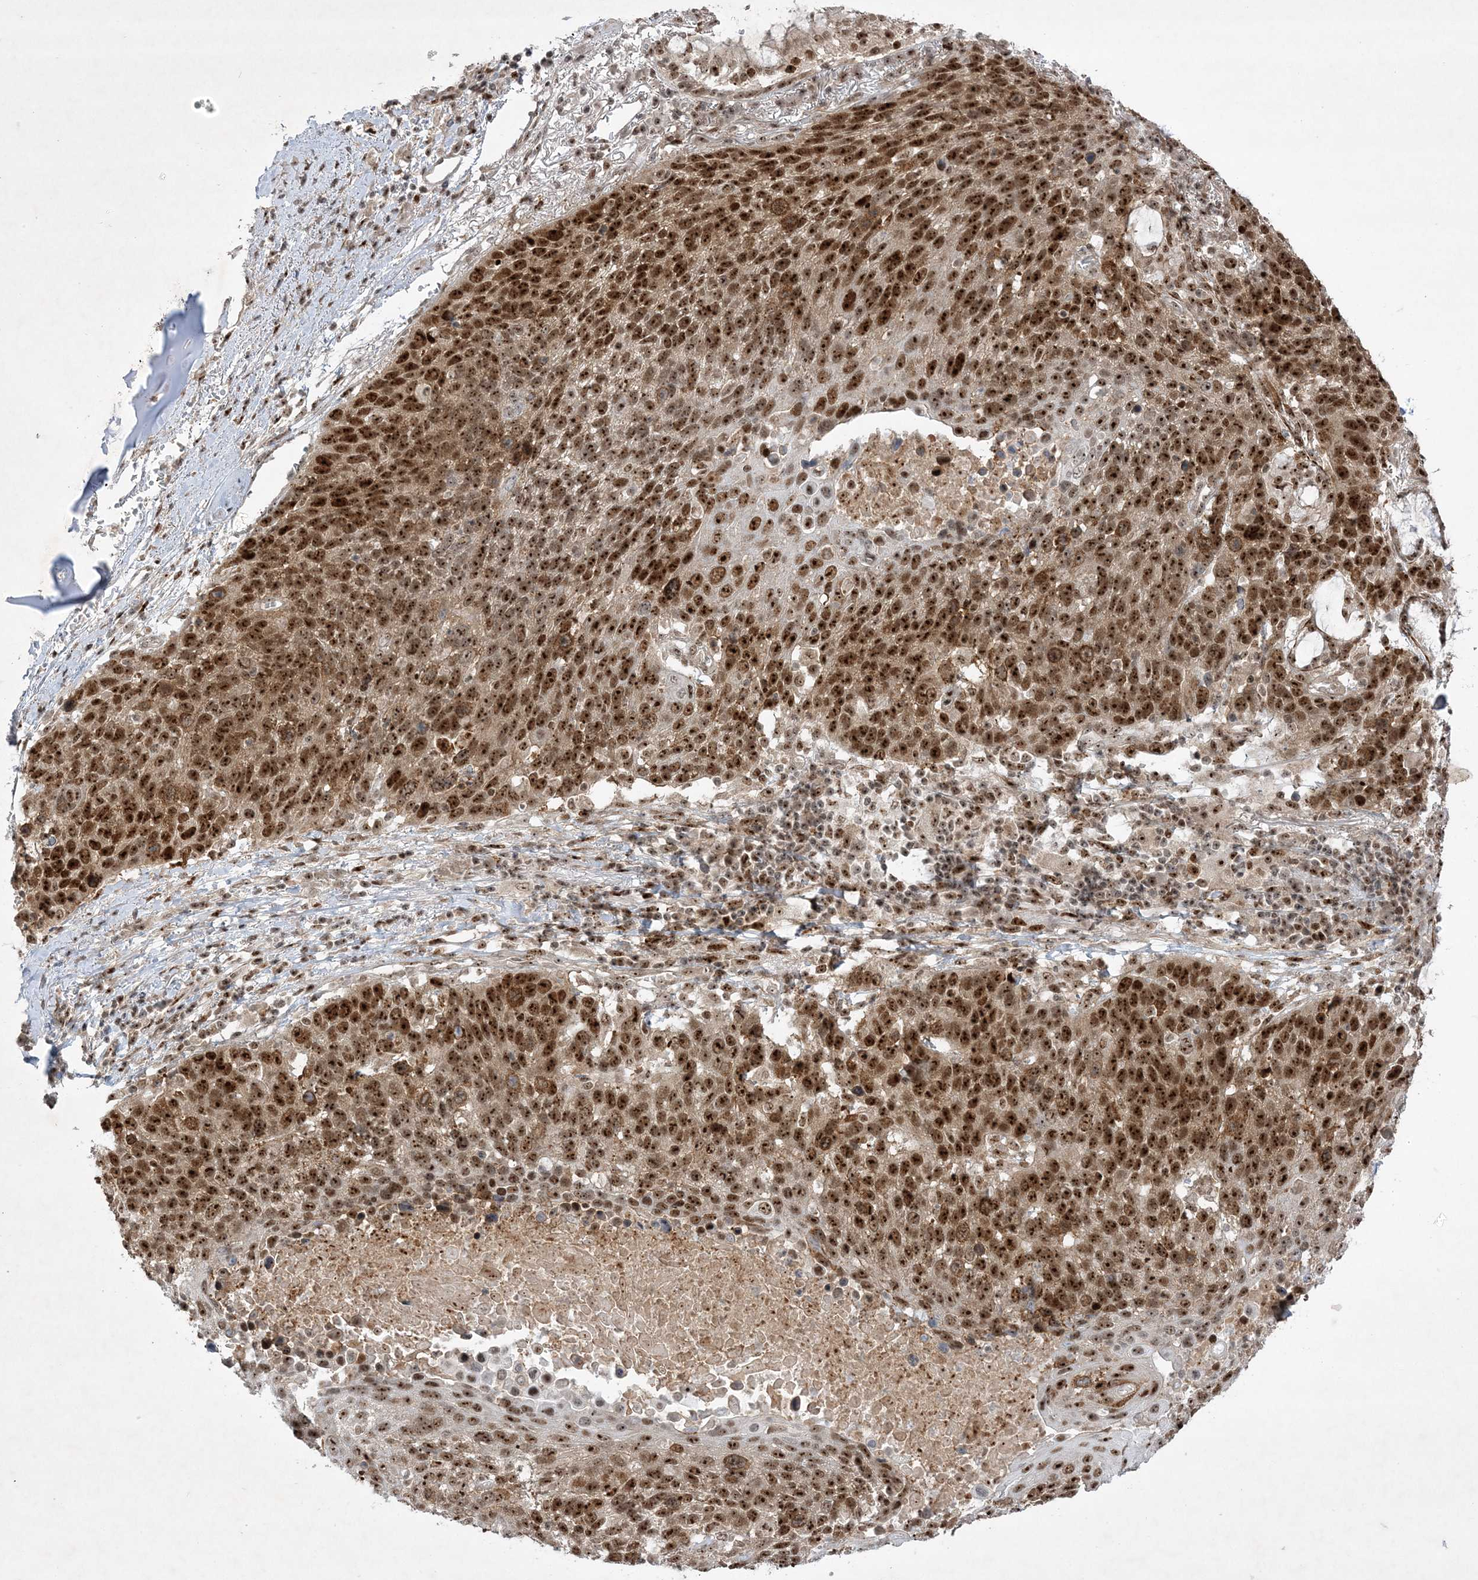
{"staining": {"intensity": "strong", "quantity": ">75%", "location": "nuclear"}, "tissue": "lung cancer", "cell_type": "Tumor cells", "image_type": "cancer", "snomed": [{"axis": "morphology", "description": "Squamous cell carcinoma, NOS"}, {"axis": "topography", "description": "Lung"}], "caption": "Protein staining by immunohistochemistry (IHC) displays strong nuclear staining in about >75% of tumor cells in squamous cell carcinoma (lung). The staining is performed using DAB brown chromogen to label protein expression. The nuclei are counter-stained blue using hematoxylin.", "gene": "NPM3", "patient": {"sex": "male", "age": 66}}